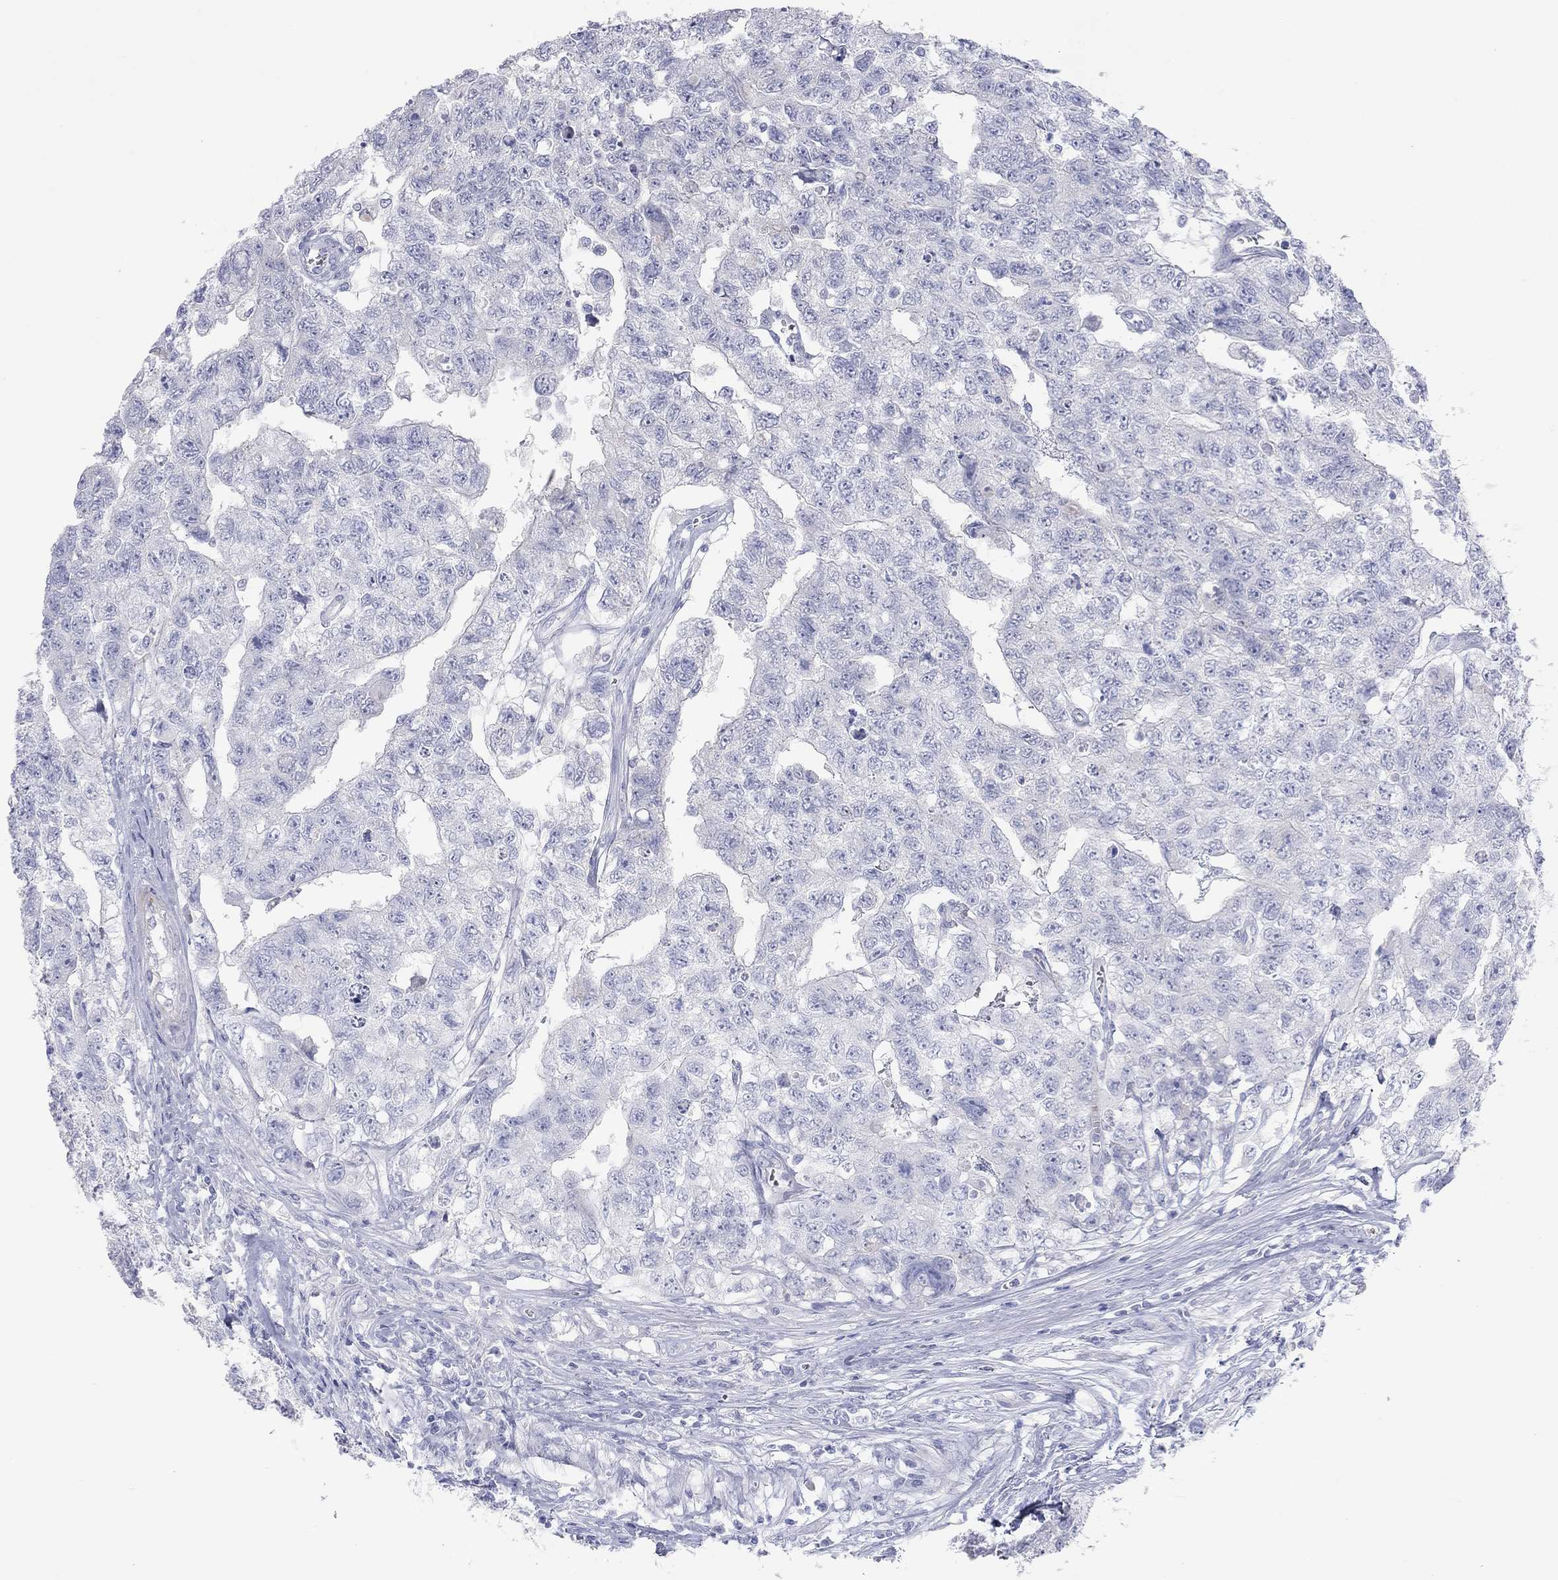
{"staining": {"intensity": "negative", "quantity": "none", "location": "none"}, "tissue": "testis cancer", "cell_type": "Tumor cells", "image_type": "cancer", "snomed": [{"axis": "morphology", "description": "Carcinoma, Embryonal, NOS"}, {"axis": "topography", "description": "Testis"}], "caption": "Immunohistochemistry (IHC) photomicrograph of testis embryonal carcinoma stained for a protein (brown), which exhibits no positivity in tumor cells.", "gene": "PCDHGC5", "patient": {"sex": "male", "age": 24}}